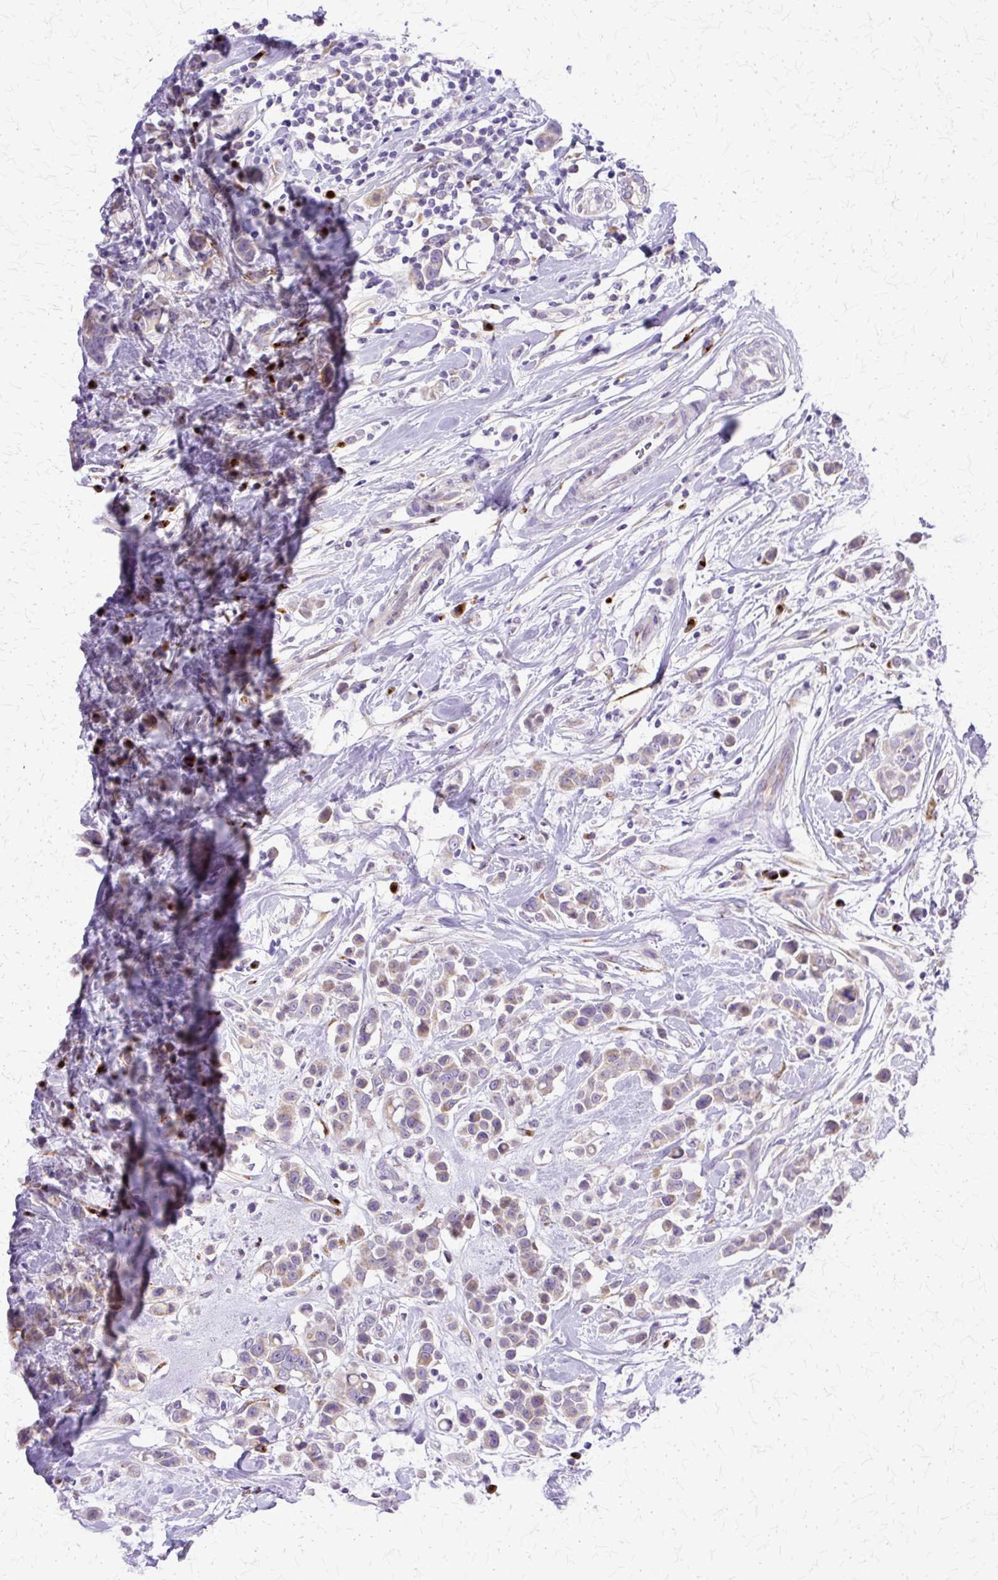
{"staining": {"intensity": "weak", "quantity": "<25%", "location": "cytoplasmic/membranous"}, "tissue": "breast cancer", "cell_type": "Tumor cells", "image_type": "cancer", "snomed": [{"axis": "morphology", "description": "Duct carcinoma"}, {"axis": "topography", "description": "Breast"}], "caption": "Immunohistochemical staining of breast invasive ductal carcinoma reveals no significant staining in tumor cells. (DAB (3,3'-diaminobenzidine) IHC, high magnification).", "gene": "TBC1D3G", "patient": {"sex": "female", "age": 27}}